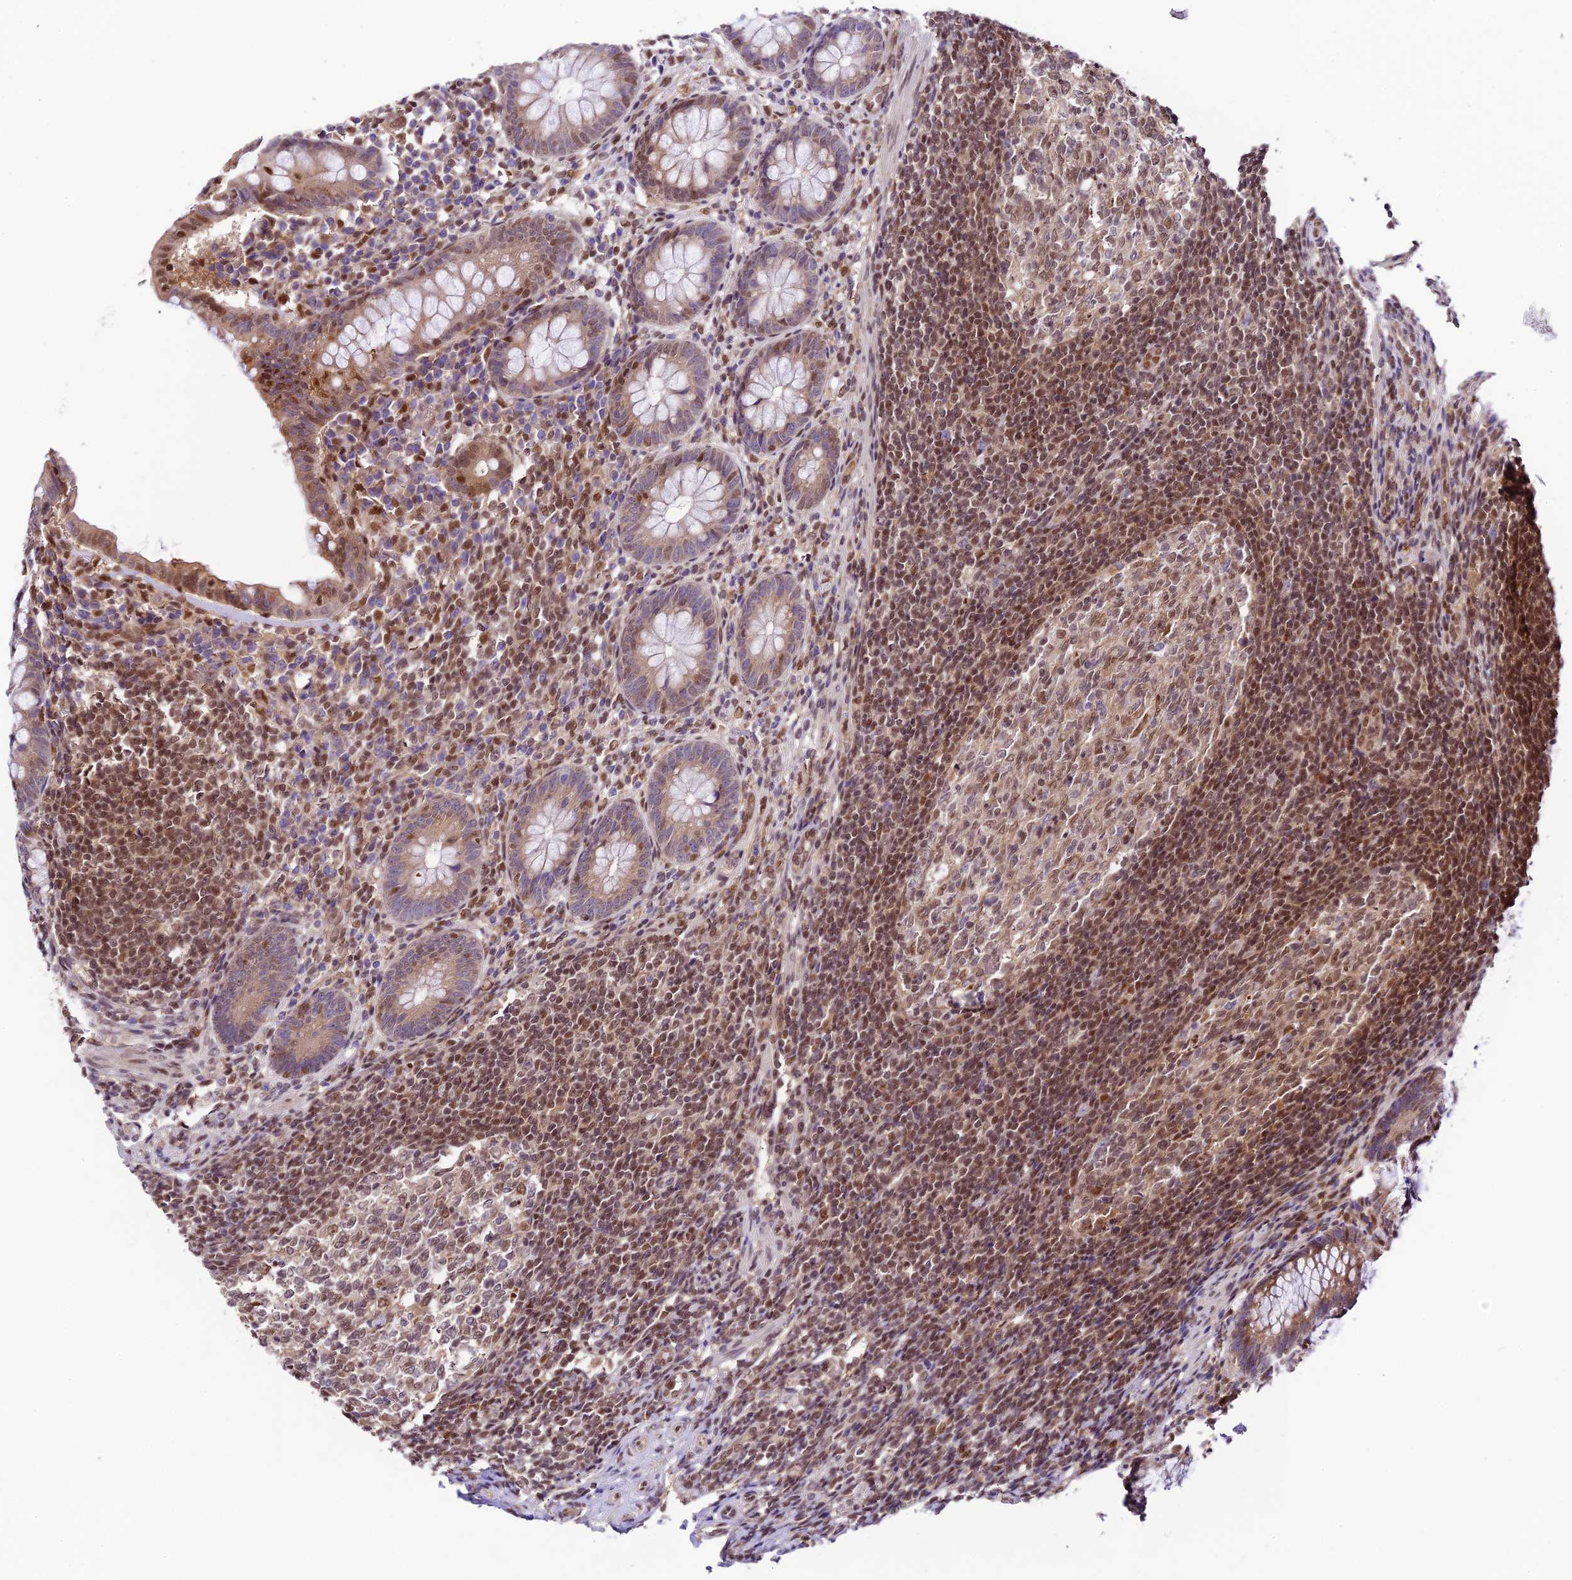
{"staining": {"intensity": "moderate", "quantity": "<25%", "location": "cytoplasmic/membranous,nuclear"}, "tissue": "appendix", "cell_type": "Glandular cells", "image_type": "normal", "snomed": [{"axis": "morphology", "description": "Normal tissue, NOS"}, {"axis": "topography", "description": "Appendix"}], "caption": "IHC micrograph of unremarkable human appendix stained for a protein (brown), which reveals low levels of moderate cytoplasmic/membranous,nuclear staining in approximately <25% of glandular cells.", "gene": "TRIM22", "patient": {"sex": "female", "age": 33}}